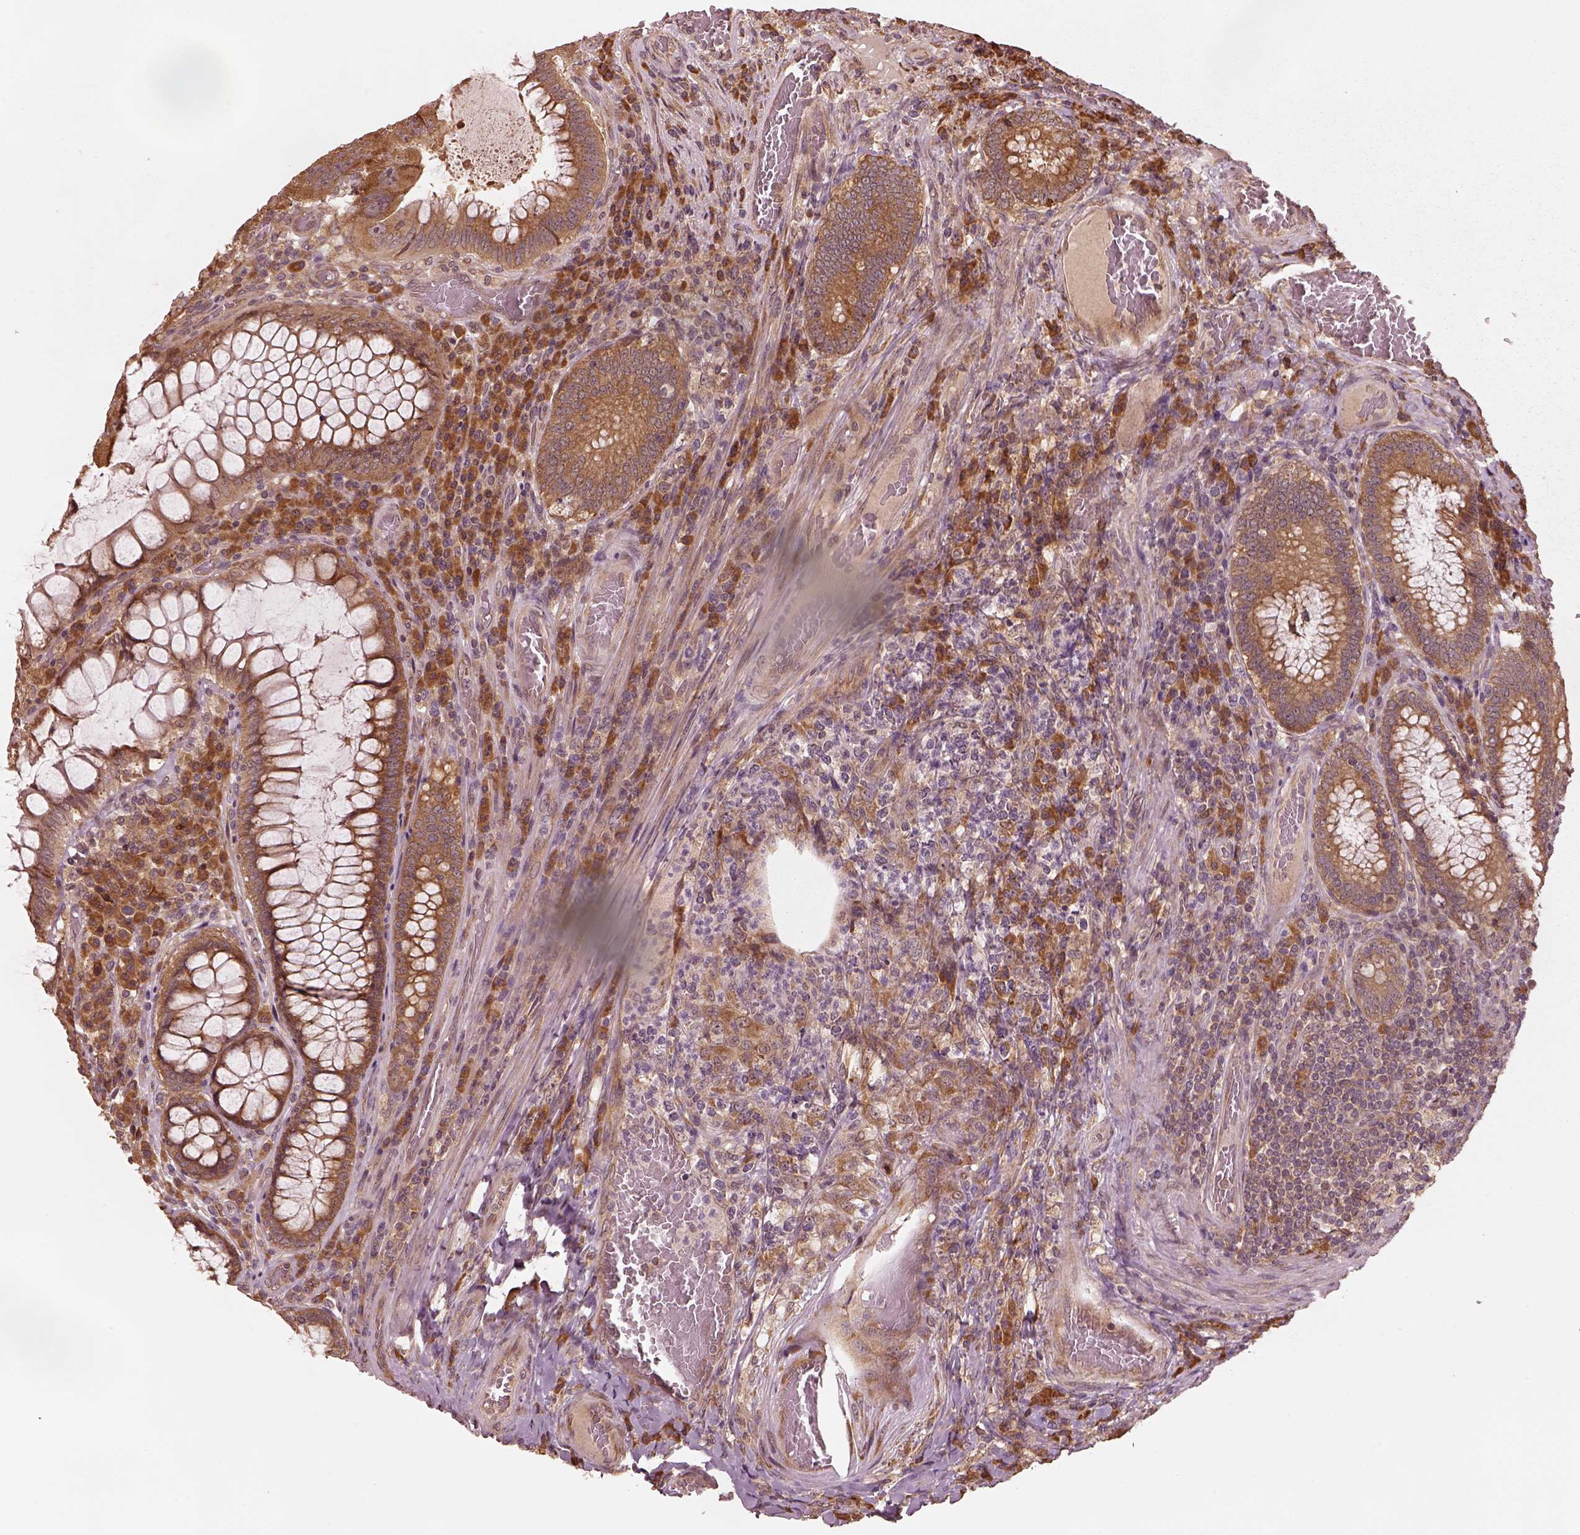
{"staining": {"intensity": "moderate", "quantity": ">75%", "location": "cytoplasmic/membranous"}, "tissue": "colorectal cancer", "cell_type": "Tumor cells", "image_type": "cancer", "snomed": [{"axis": "morphology", "description": "Adenocarcinoma, NOS"}, {"axis": "topography", "description": "Colon"}], "caption": "Moderate cytoplasmic/membranous positivity for a protein is present in approximately >75% of tumor cells of adenocarcinoma (colorectal) using IHC.", "gene": "RPS5", "patient": {"sex": "female", "age": 86}}